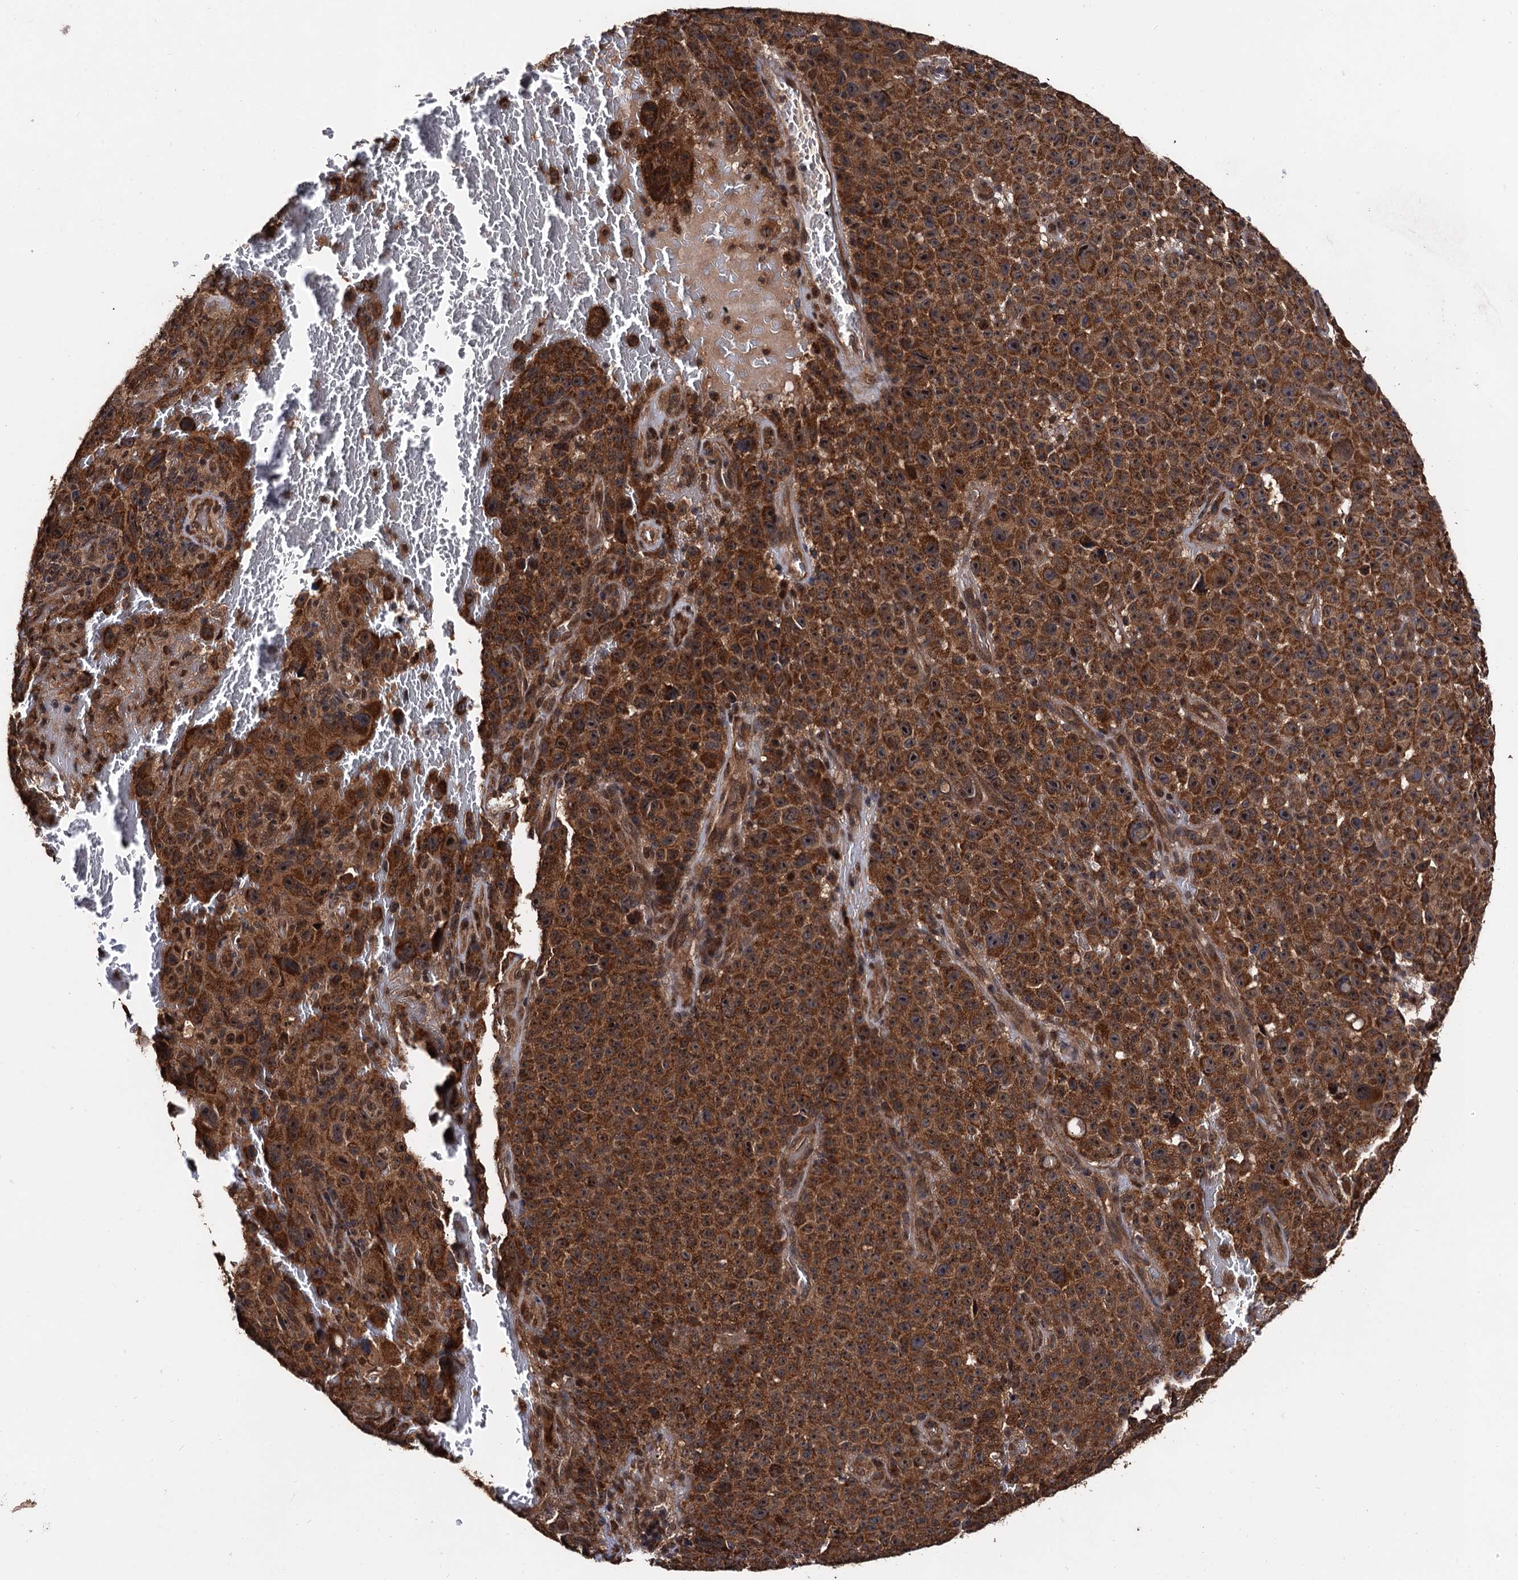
{"staining": {"intensity": "strong", "quantity": ">75%", "location": "cytoplasmic/membranous"}, "tissue": "melanoma", "cell_type": "Tumor cells", "image_type": "cancer", "snomed": [{"axis": "morphology", "description": "Malignant melanoma, NOS"}, {"axis": "topography", "description": "Skin"}], "caption": "This is a micrograph of immunohistochemistry (IHC) staining of malignant melanoma, which shows strong expression in the cytoplasmic/membranous of tumor cells.", "gene": "MIER2", "patient": {"sex": "female", "age": 82}}